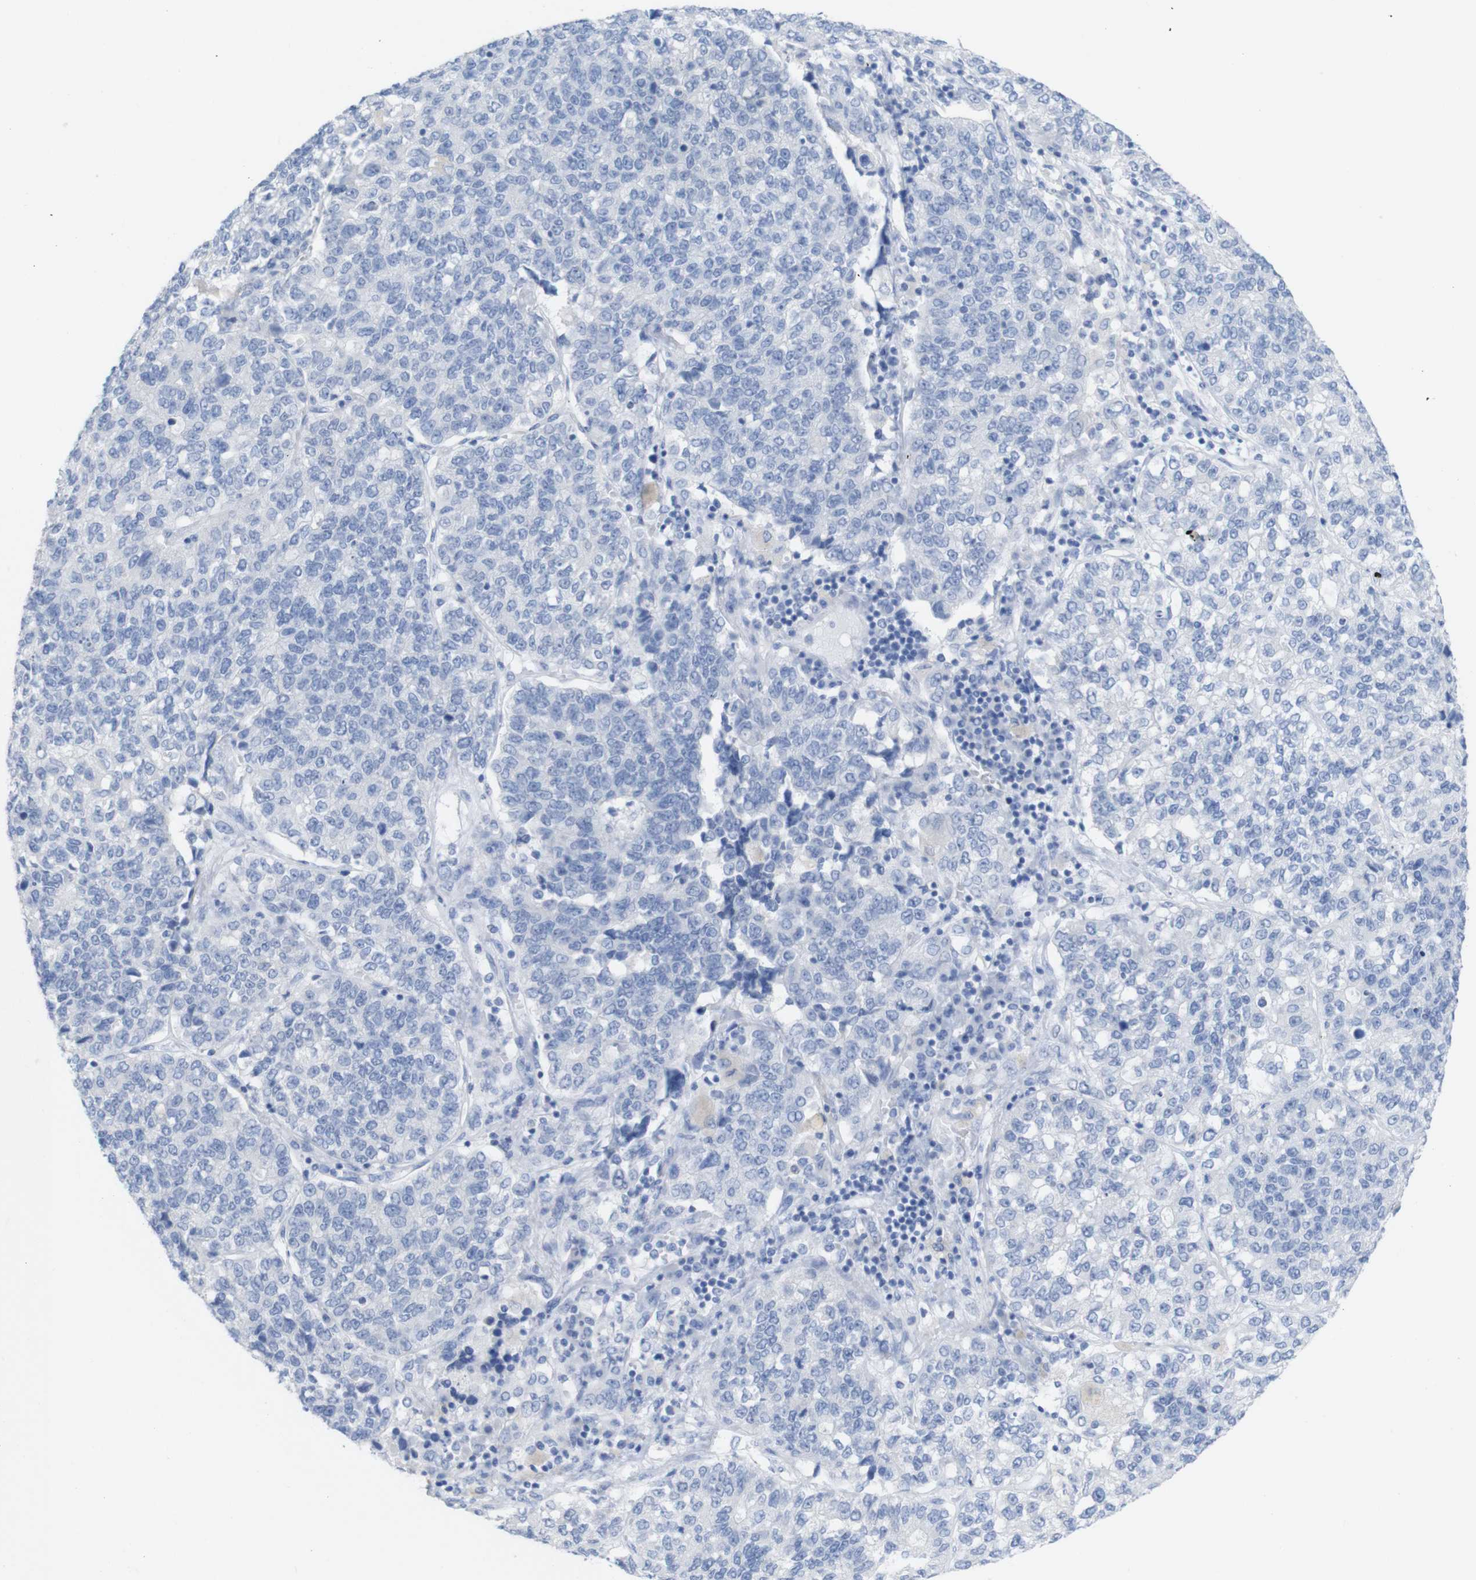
{"staining": {"intensity": "negative", "quantity": "none", "location": "none"}, "tissue": "lung cancer", "cell_type": "Tumor cells", "image_type": "cancer", "snomed": [{"axis": "morphology", "description": "Adenocarcinoma, NOS"}, {"axis": "topography", "description": "Lung"}], "caption": "Immunohistochemistry photomicrograph of neoplastic tissue: human lung cancer (adenocarcinoma) stained with DAB (3,3'-diaminobenzidine) reveals no significant protein positivity in tumor cells. (Brightfield microscopy of DAB immunohistochemistry at high magnification).", "gene": "PNMA1", "patient": {"sex": "male", "age": 49}}